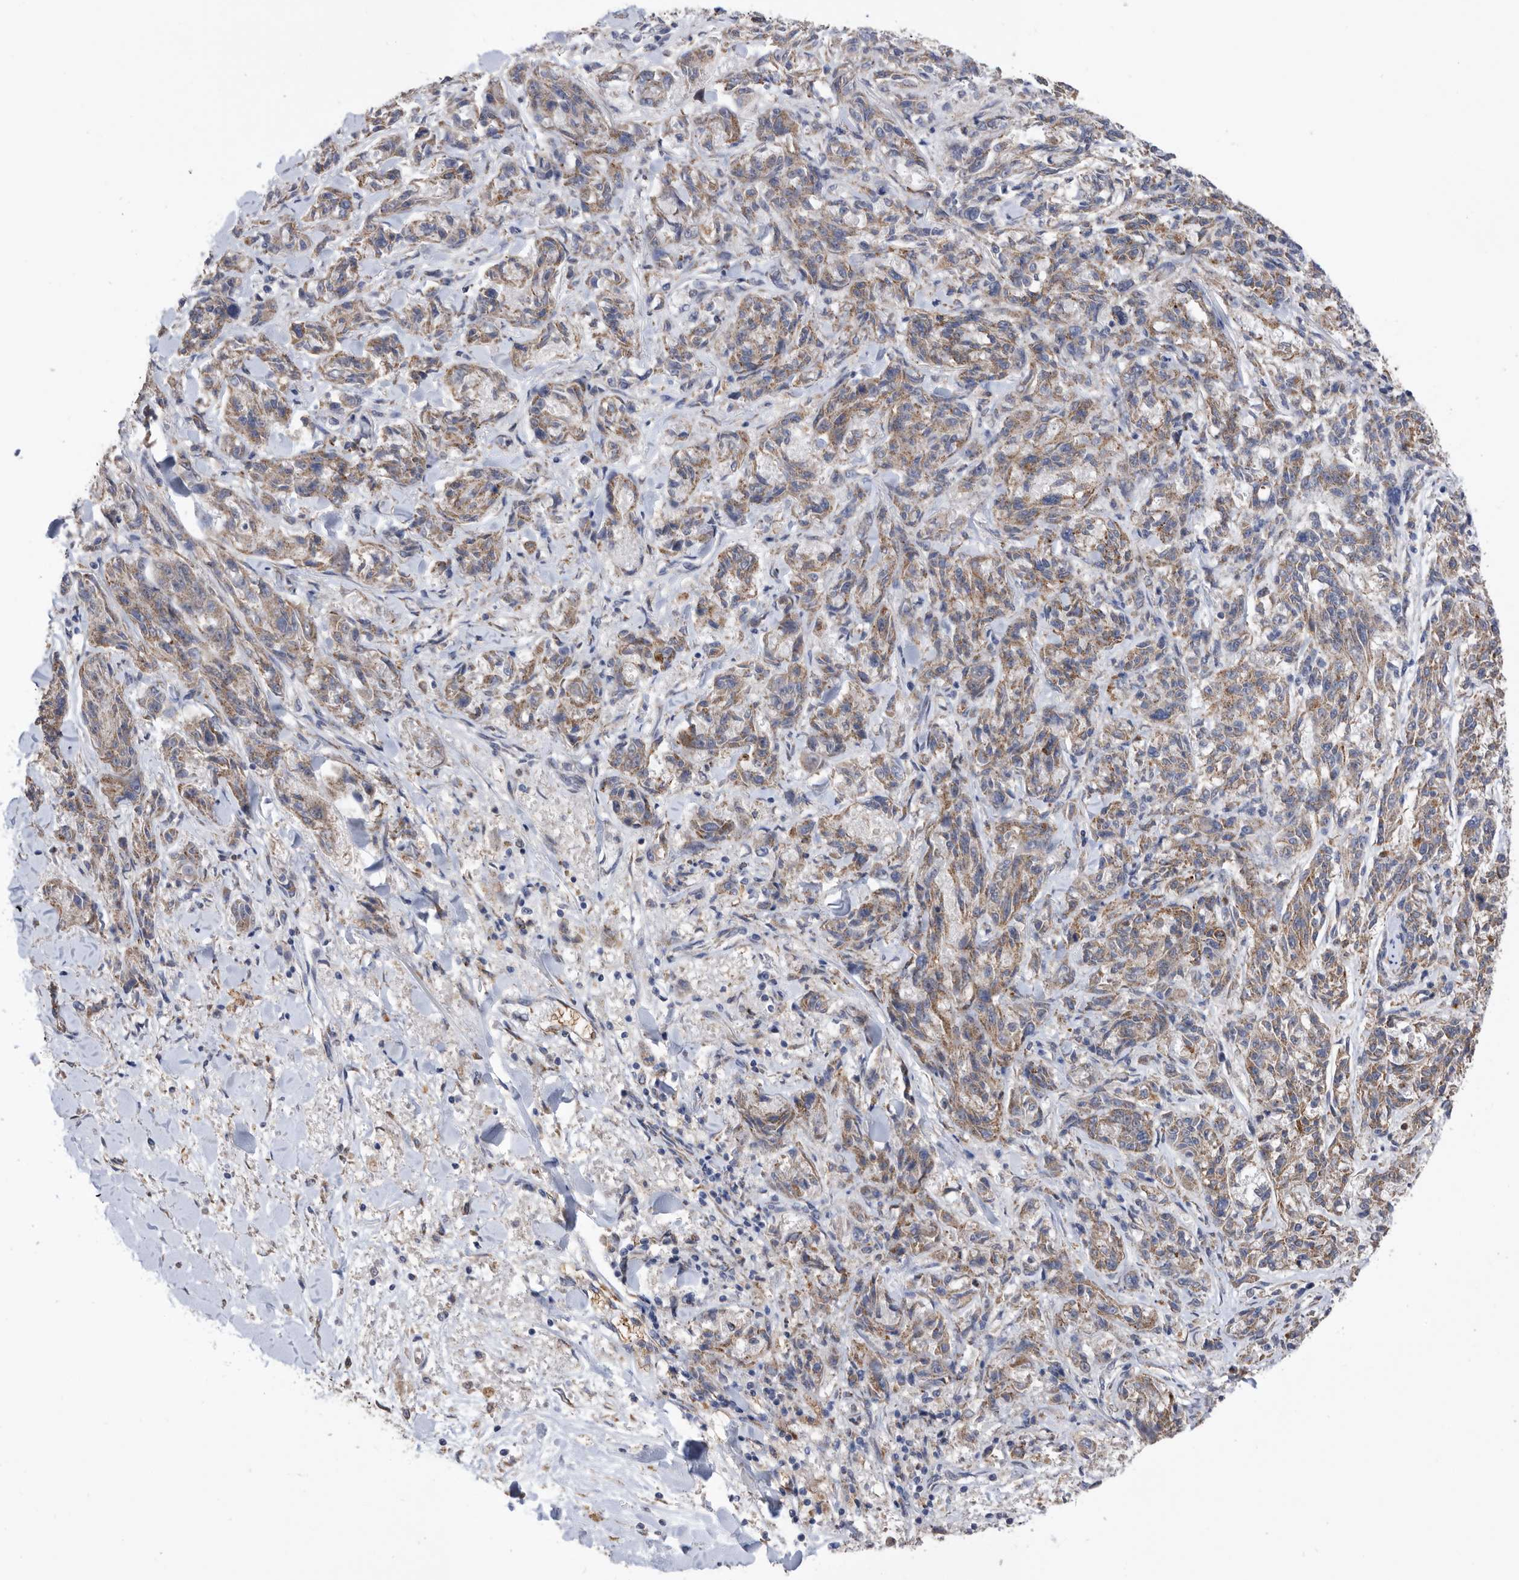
{"staining": {"intensity": "moderate", "quantity": ">75%", "location": "cytoplasmic/membranous"}, "tissue": "melanoma", "cell_type": "Tumor cells", "image_type": "cancer", "snomed": [{"axis": "morphology", "description": "Malignant melanoma, NOS"}, {"axis": "topography", "description": "Skin"}], "caption": "An immunohistochemistry (IHC) photomicrograph of neoplastic tissue is shown. Protein staining in brown labels moderate cytoplasmic/membranous positivity in melanoma within tumor cells. (Stains: DAB (3,3'-diaminobenzidine) in brown, nuclei in blue, Microscopy: brightfield microscopy at high magnification).", "gene": "CRISPLD2", "patient": {"sex": "male", "age": 53}}